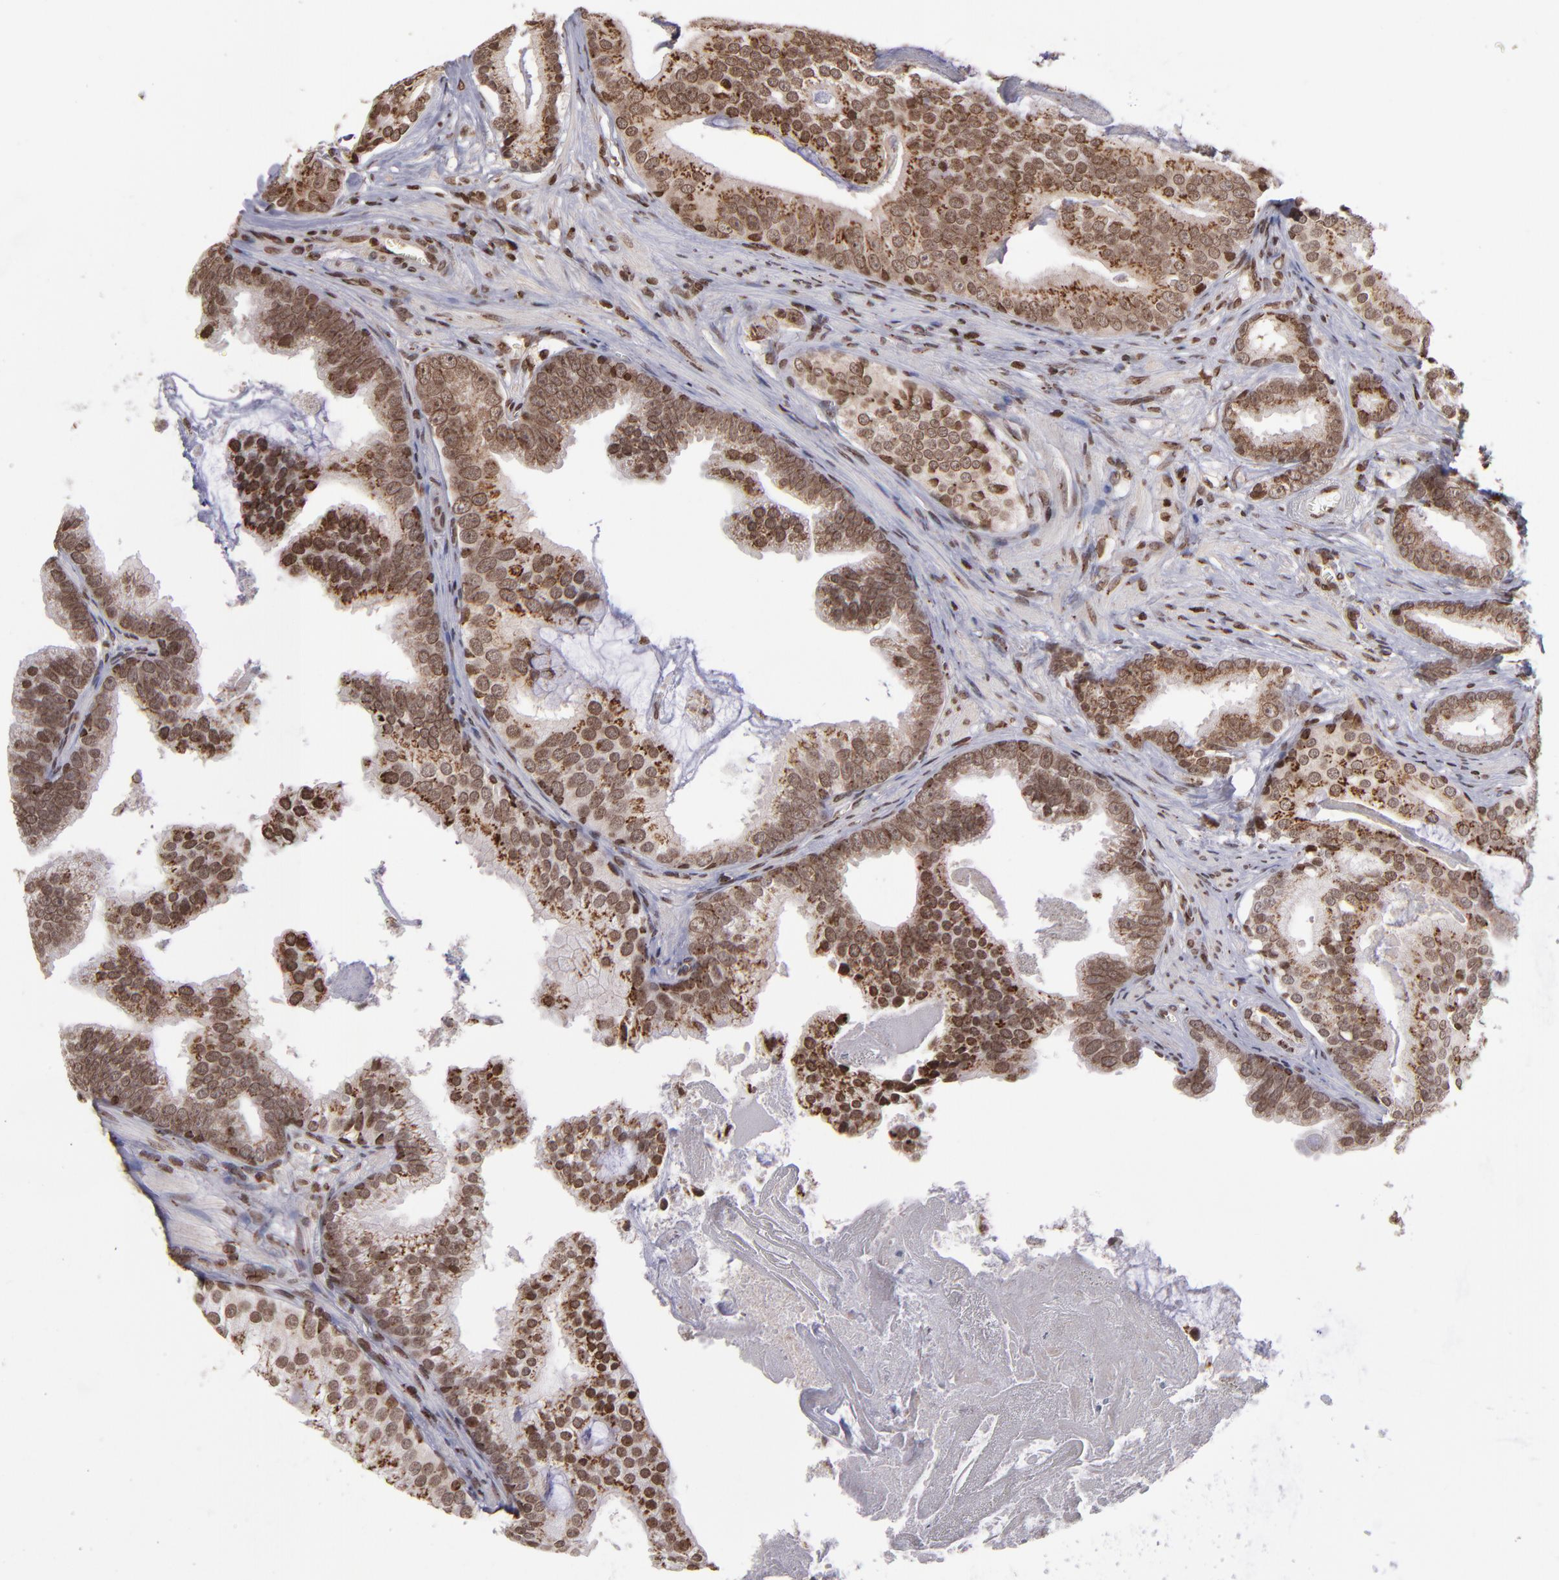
{"staining": {"intensity": "strong", "quantity": ">75%", "location": "cytoplasmic/membranous,nuclear"}, "tissue": "prostate cancer", "cell_type": "Tumor cells", "image_type": "cancer", "snomed": [{"axis": "morphology", "description": "Adenocarcinoma, Low grade"}, {"axis": "topography", "description": "Prostate"}], "caption": "High-power microscopy captured an IHC histopathology image of low-grade adenocarcinoma (prostate), revealing strong cytoplasmic/membranous and nuclear positivity in about >75% of tumor cells.", "gene": "CSDC2", "patient": {"sex": "male", "age": 58}}